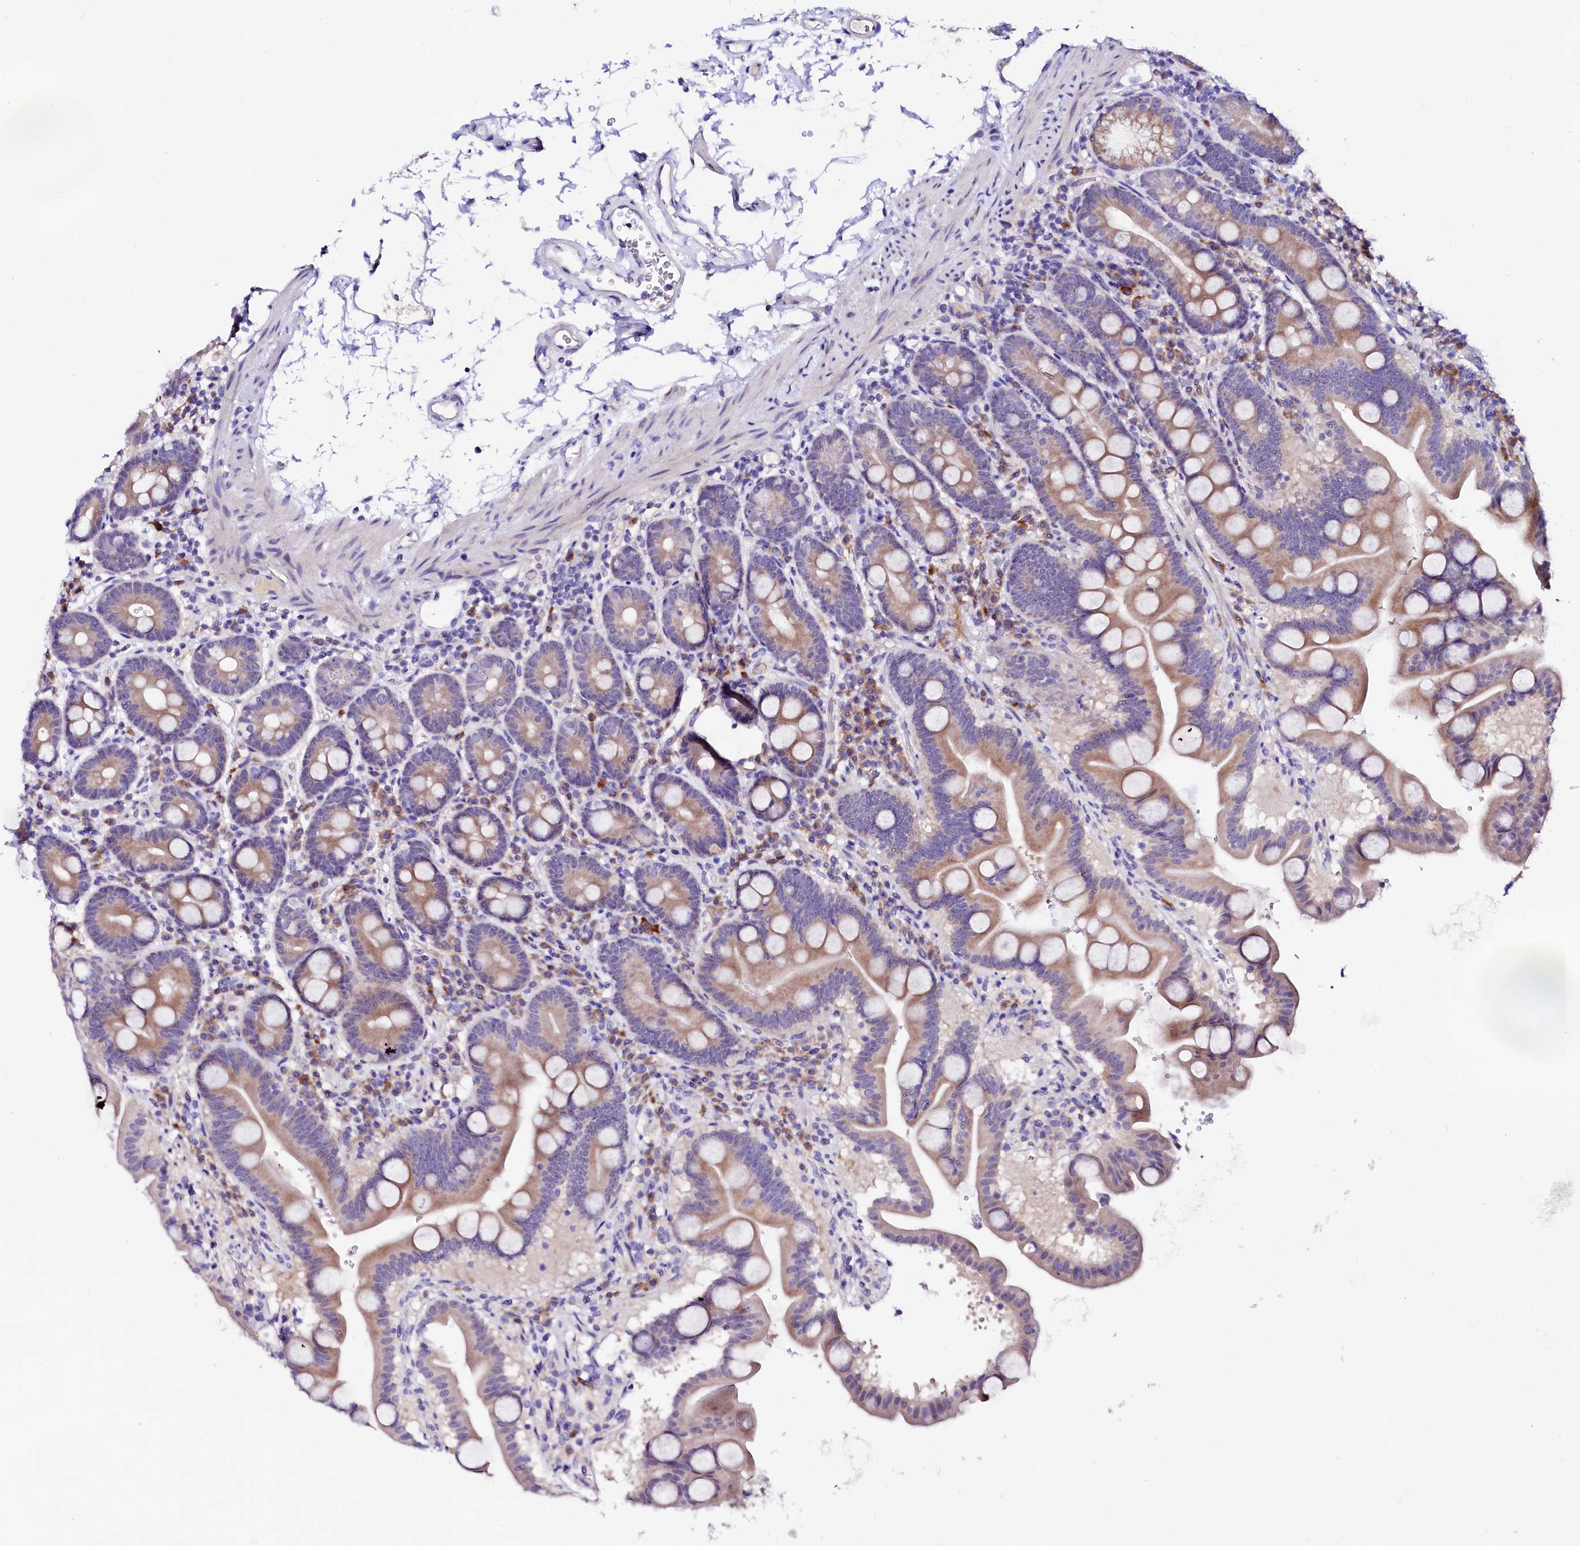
{"staining": {"intensity": "moderate", "quantity": "25%-75%", "location": "cytoplasmic/membranous"}, "tissue": "duodenum", "cell_type": "Glandular cells", "image_type": "normal", "snomed": [{"axis": "morphology", "description": "Normal tissue, NOS"}, {"axis": "topography", "description": "Duodenum"}], "caption": "A brown stain highlights moderate cytoplasmic/membranous positivity of a protein in glandular cells of unremarkable duodenum.", "gene": "BTBD16", "patient": {"sex": "male", "age": 54}}